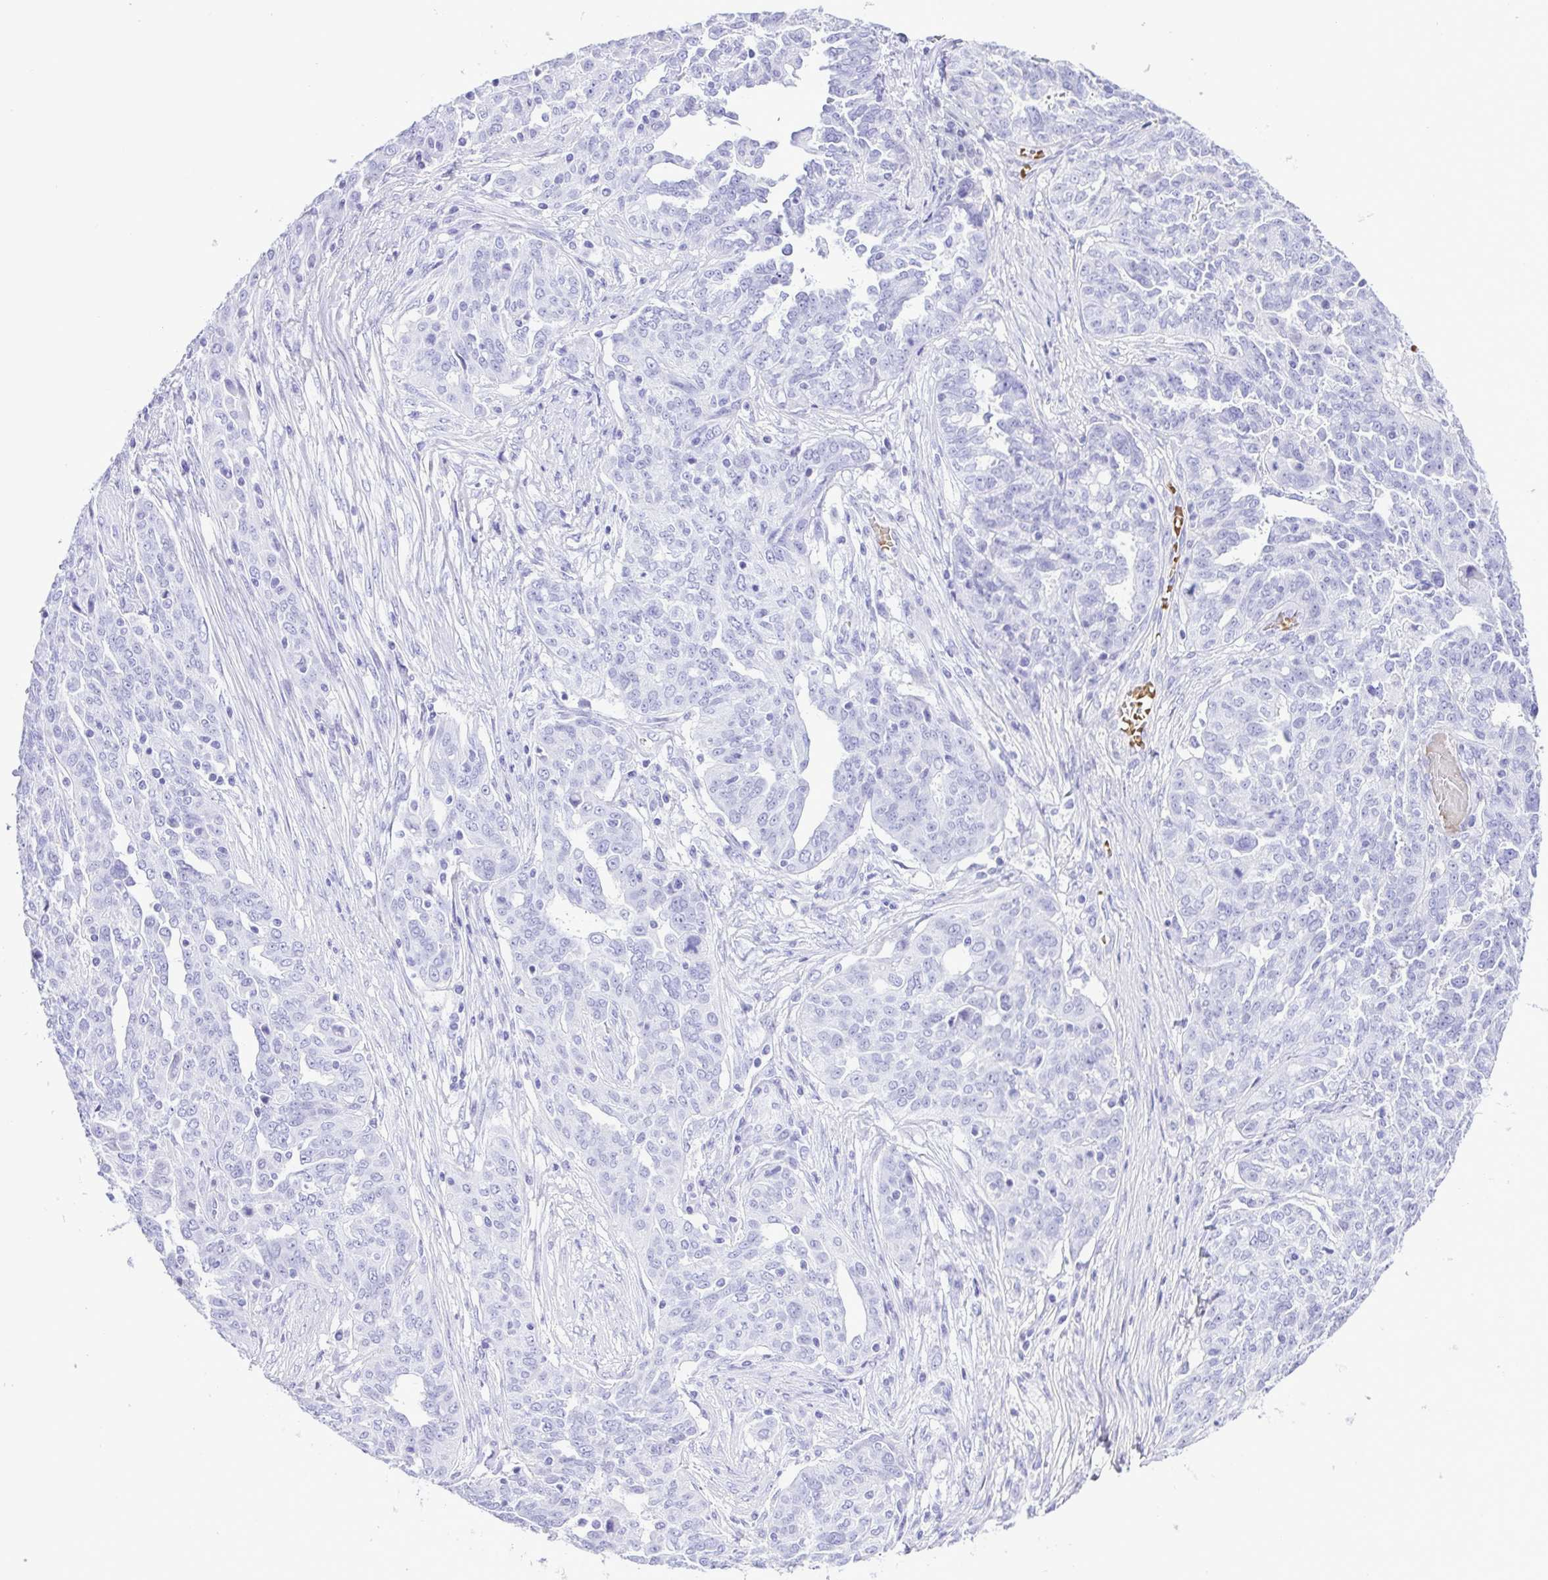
{"staining": {"intensity": "negative", "quantity": "none", "location": "none"}, "tissue": "ovarian cancer", "cell_type": "Tumor cells", "image_type": "cancer", "snomed": [{"axis": "morphology", "description": "Cystadenocarcinoma, serous, NOS"}, {"axis": "topography", "description": "Ovary"}], "caption": "Tumor cells show no significant expression in ovarian cancer.", "gene": "SYT1", "patient": {"sex": "female", "age": 67}}